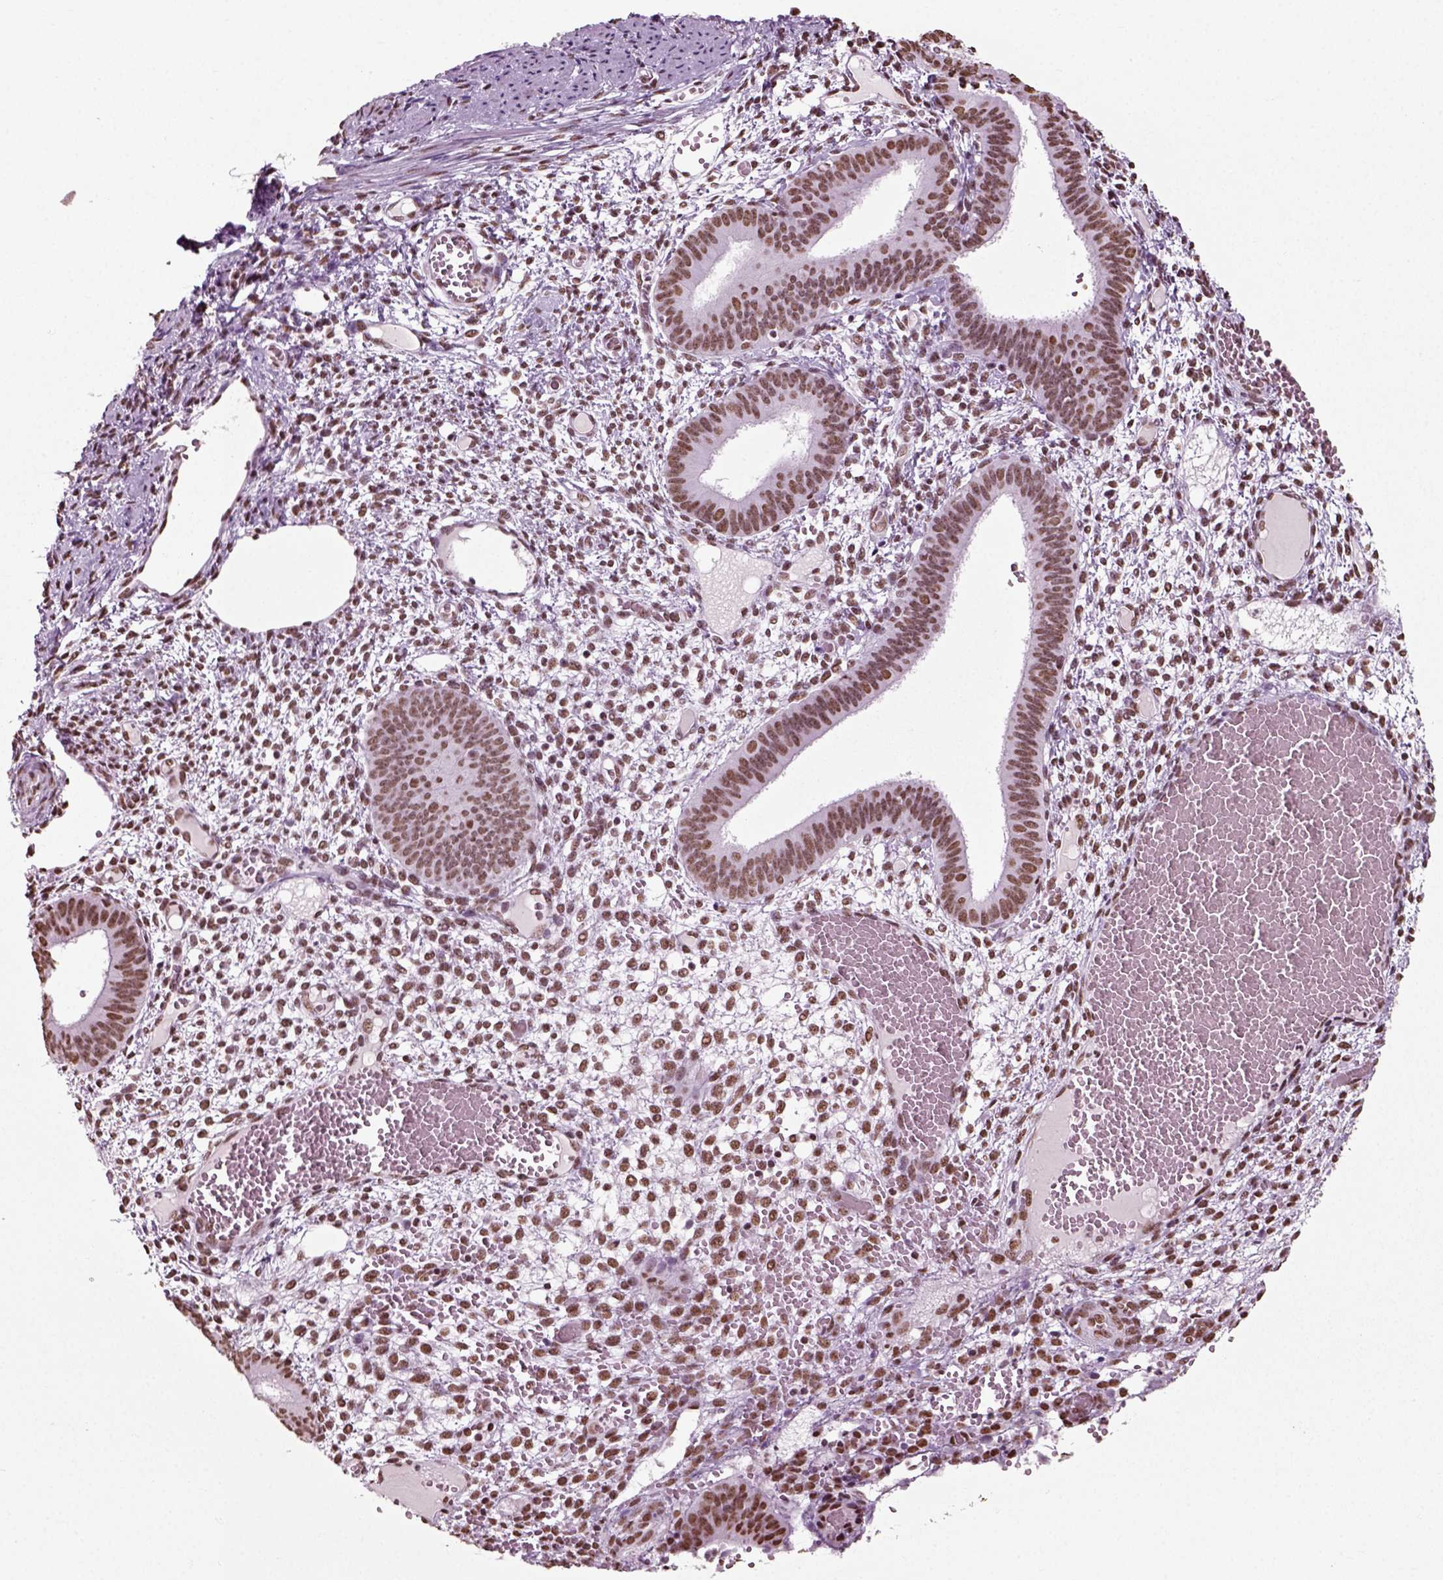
{"staining": {"intensity": "moderate", "quantity": ">75%", "location": "nuclear"}, "tissue": "endometrium", "cell_type": "Cells in endometrial stroma", "image_type": "normal", "snomed": [{"axis": "morphology", "description": "Normal tissue, NOS"}, {"axis": "topography", "description": "Endometrium"}], "caption": "A histopathology image of endometrium stained for a protein exhibits moderate nuclear brown staining in cells in endometrial stroma.", "gene": "POLR1H", "patient": {"sex": "female", "age": 42}}